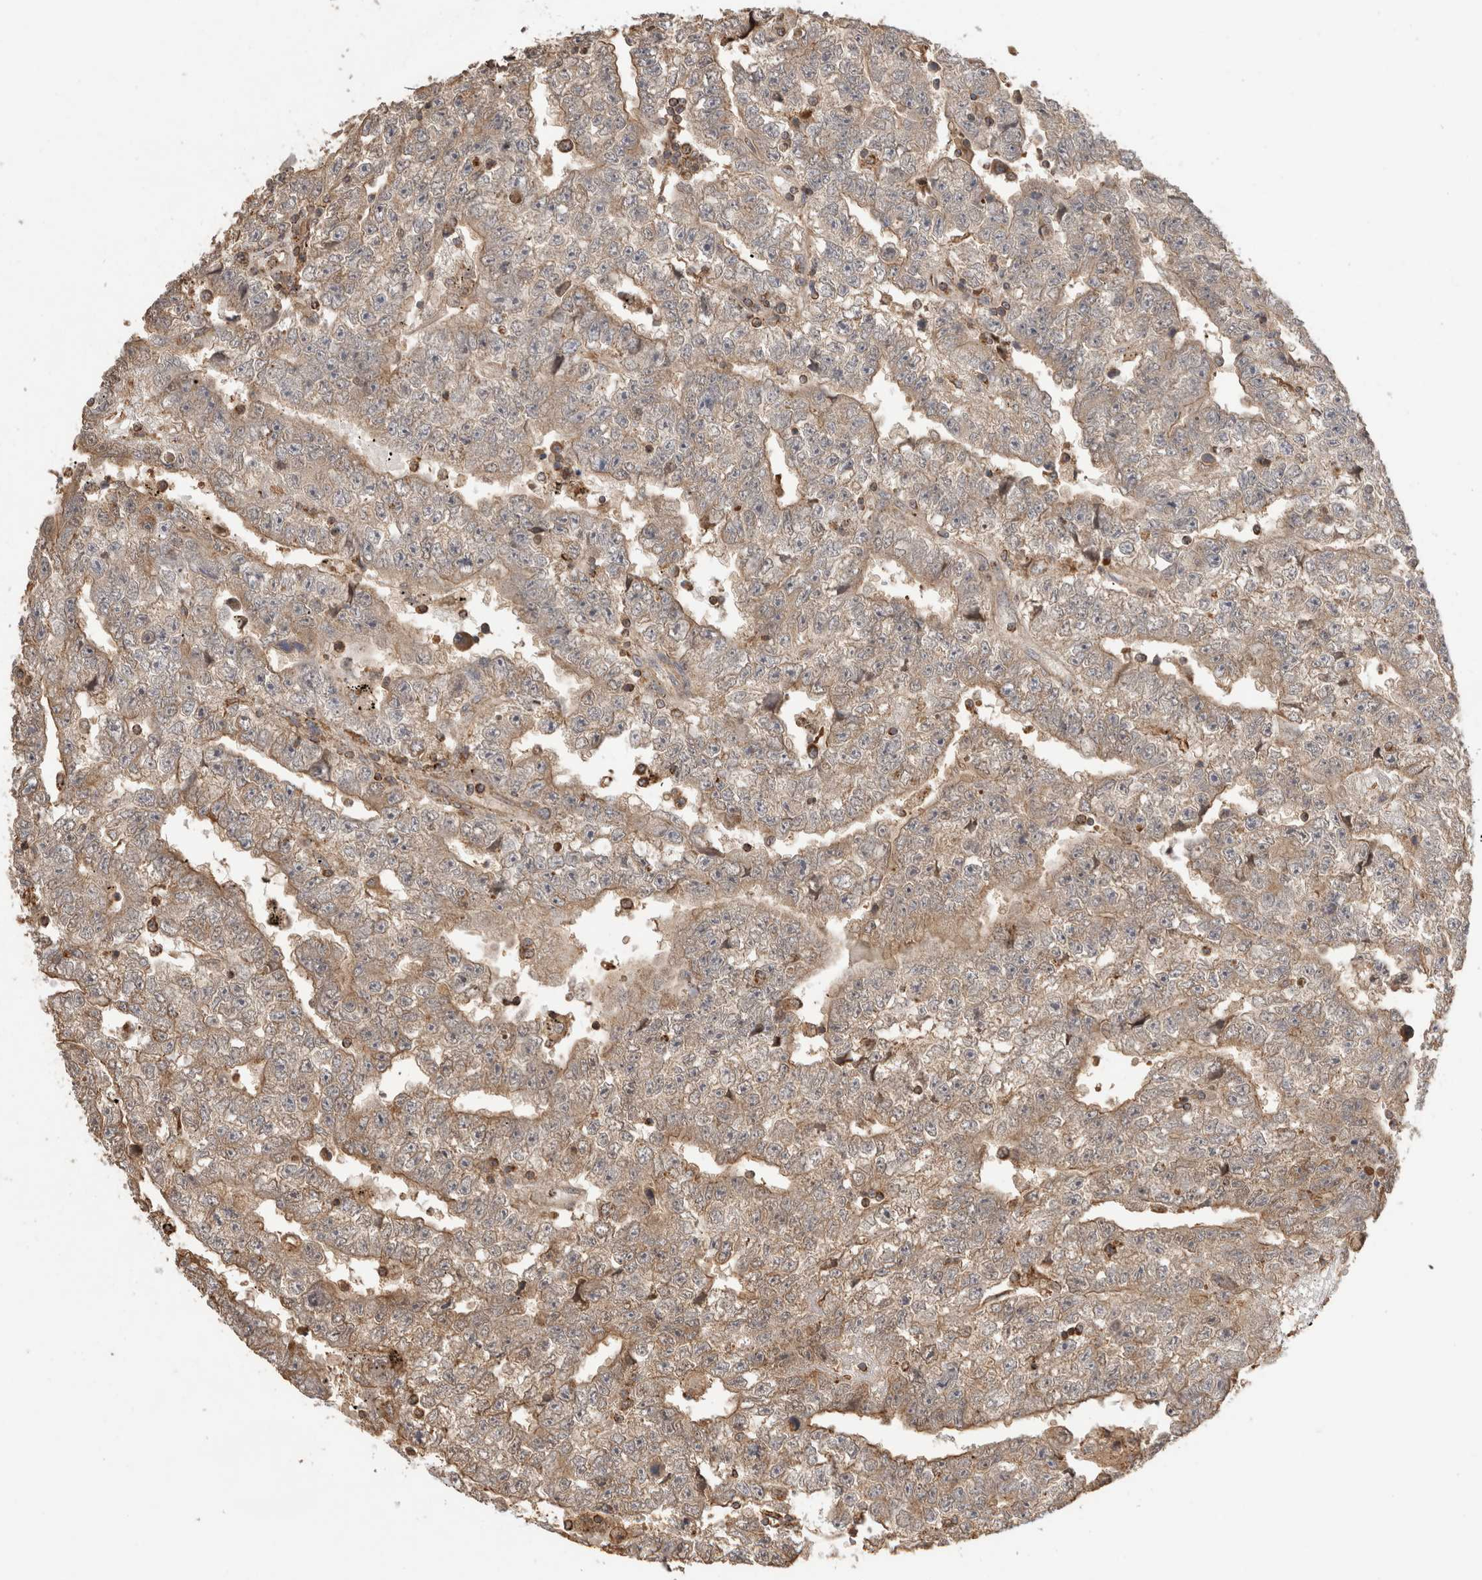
{"staining": {"intensity": "weak", "quantity": "25%-75%", "location": "cytoplasmic/membranous"}, "tissue": "testis cancer", "cell_type": "Tumor cells", "image_type": "cancer", "snomed": [{"axis": "morphology", "description": "Carcinoma, Embryonal, NOS"}, {"axis": "topography", "description": "Testis"}], "caption": "IHC staining of testis cancer (embryonal carcinoma), which reveals low levels of weak cytoplasmic/membranous staining in approximately 25%-75% of tumor cells indicating weak cytoplasmic/membranous protein staining. The staining was performed using DAB (3,3'-diaminobenzidine) (brown) for protein detection and nuclei were counterstained in hematoxylin (blue).", "gene": "IMMP2L", "patient": {"sex": "male", "age": 25}}